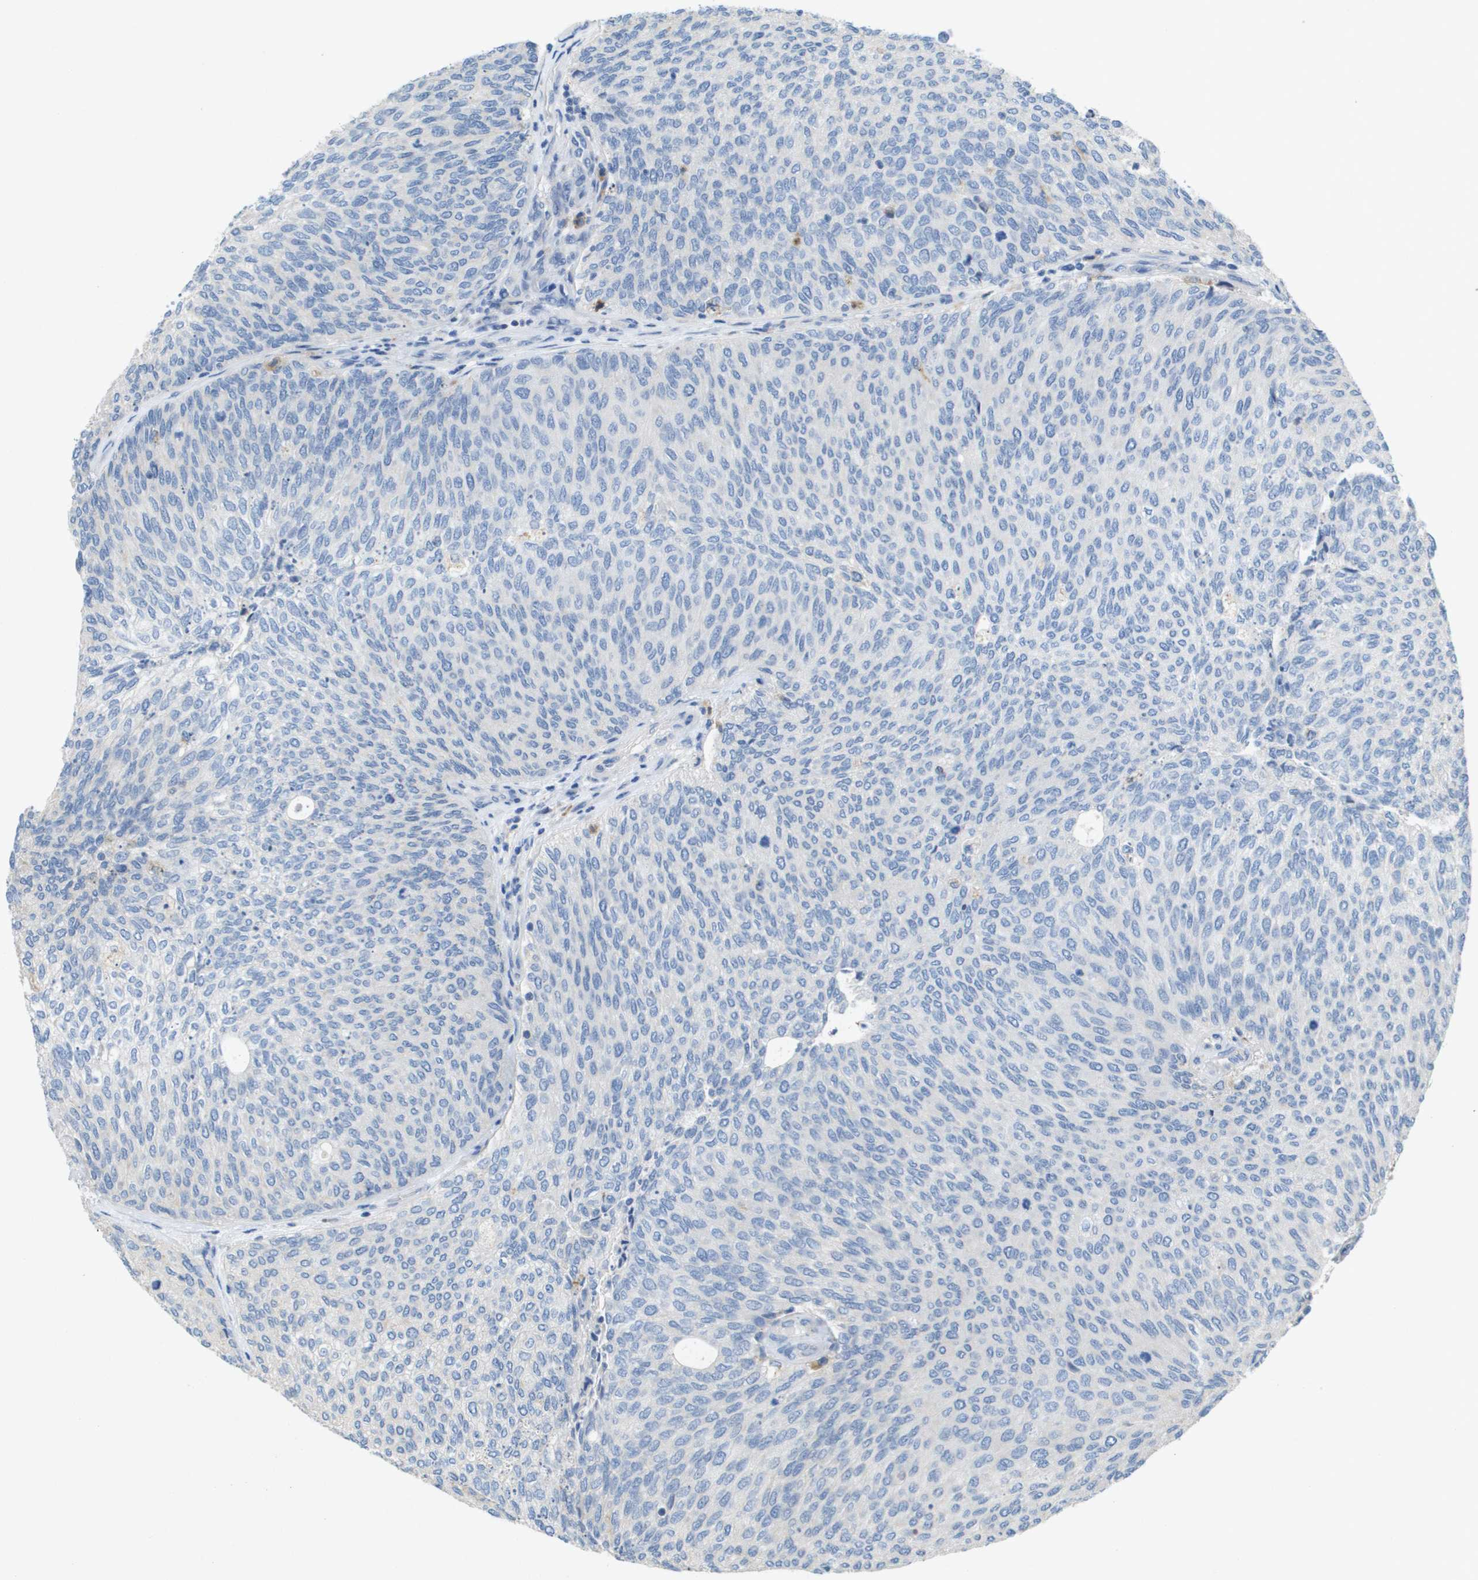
{"staining": {"intensity": "negative", "quantity": "none", "location": "none"}, "tissue": "urothelial cancer", "cell_type": "Tumor cells", "image_type": "cancer", "snomed": [{"axis": "morphology", "description": "Urothelial carcinoma, Low grade"}, {"axis": "topography", "description": "Urinary bladder"}], "caption": "The immunohistochemistry histopathology image has no significant positivity in tumor cells of low-grade urothelial carcinoma tissue.", "gene": "B3GNT5", "patient": {"sex": "female", "age": 79}}